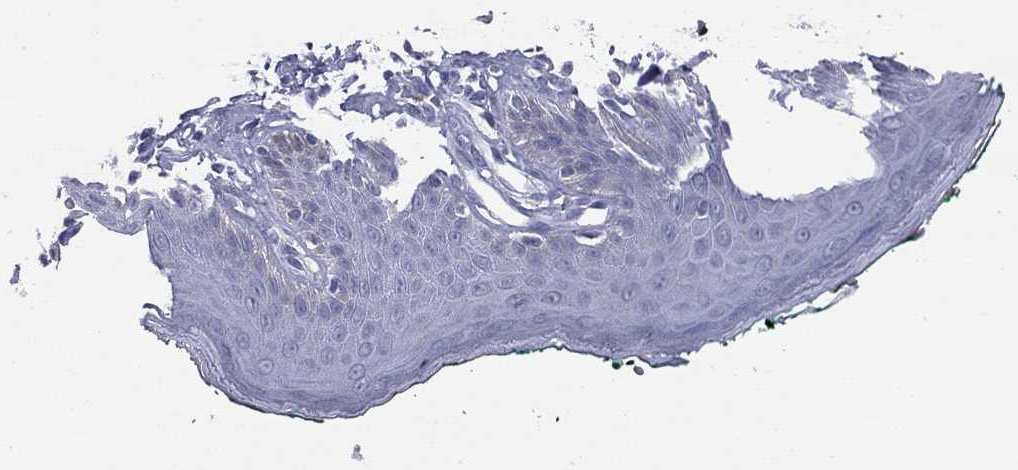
{"staining": {"intensity": "negative", "quantity": "none", "location": "none"}, "tissue": "skin", "cell_type": "Epidermal cells", "image_type": "normal", "snomed": [{"axis": "morphology", "description": "Normal tissue, NOS"}, {"axis": "topography", "description": "Vulva"}, {"axis": "topography", "description": "Peripheral nerve tissue"}], "caption": "The immunohistochemistry (IHC) histopathology image has no significant expression in epidermal cells of skin.", "gene": "TAC1", "patient": {"sex": "female", "age": 66}}